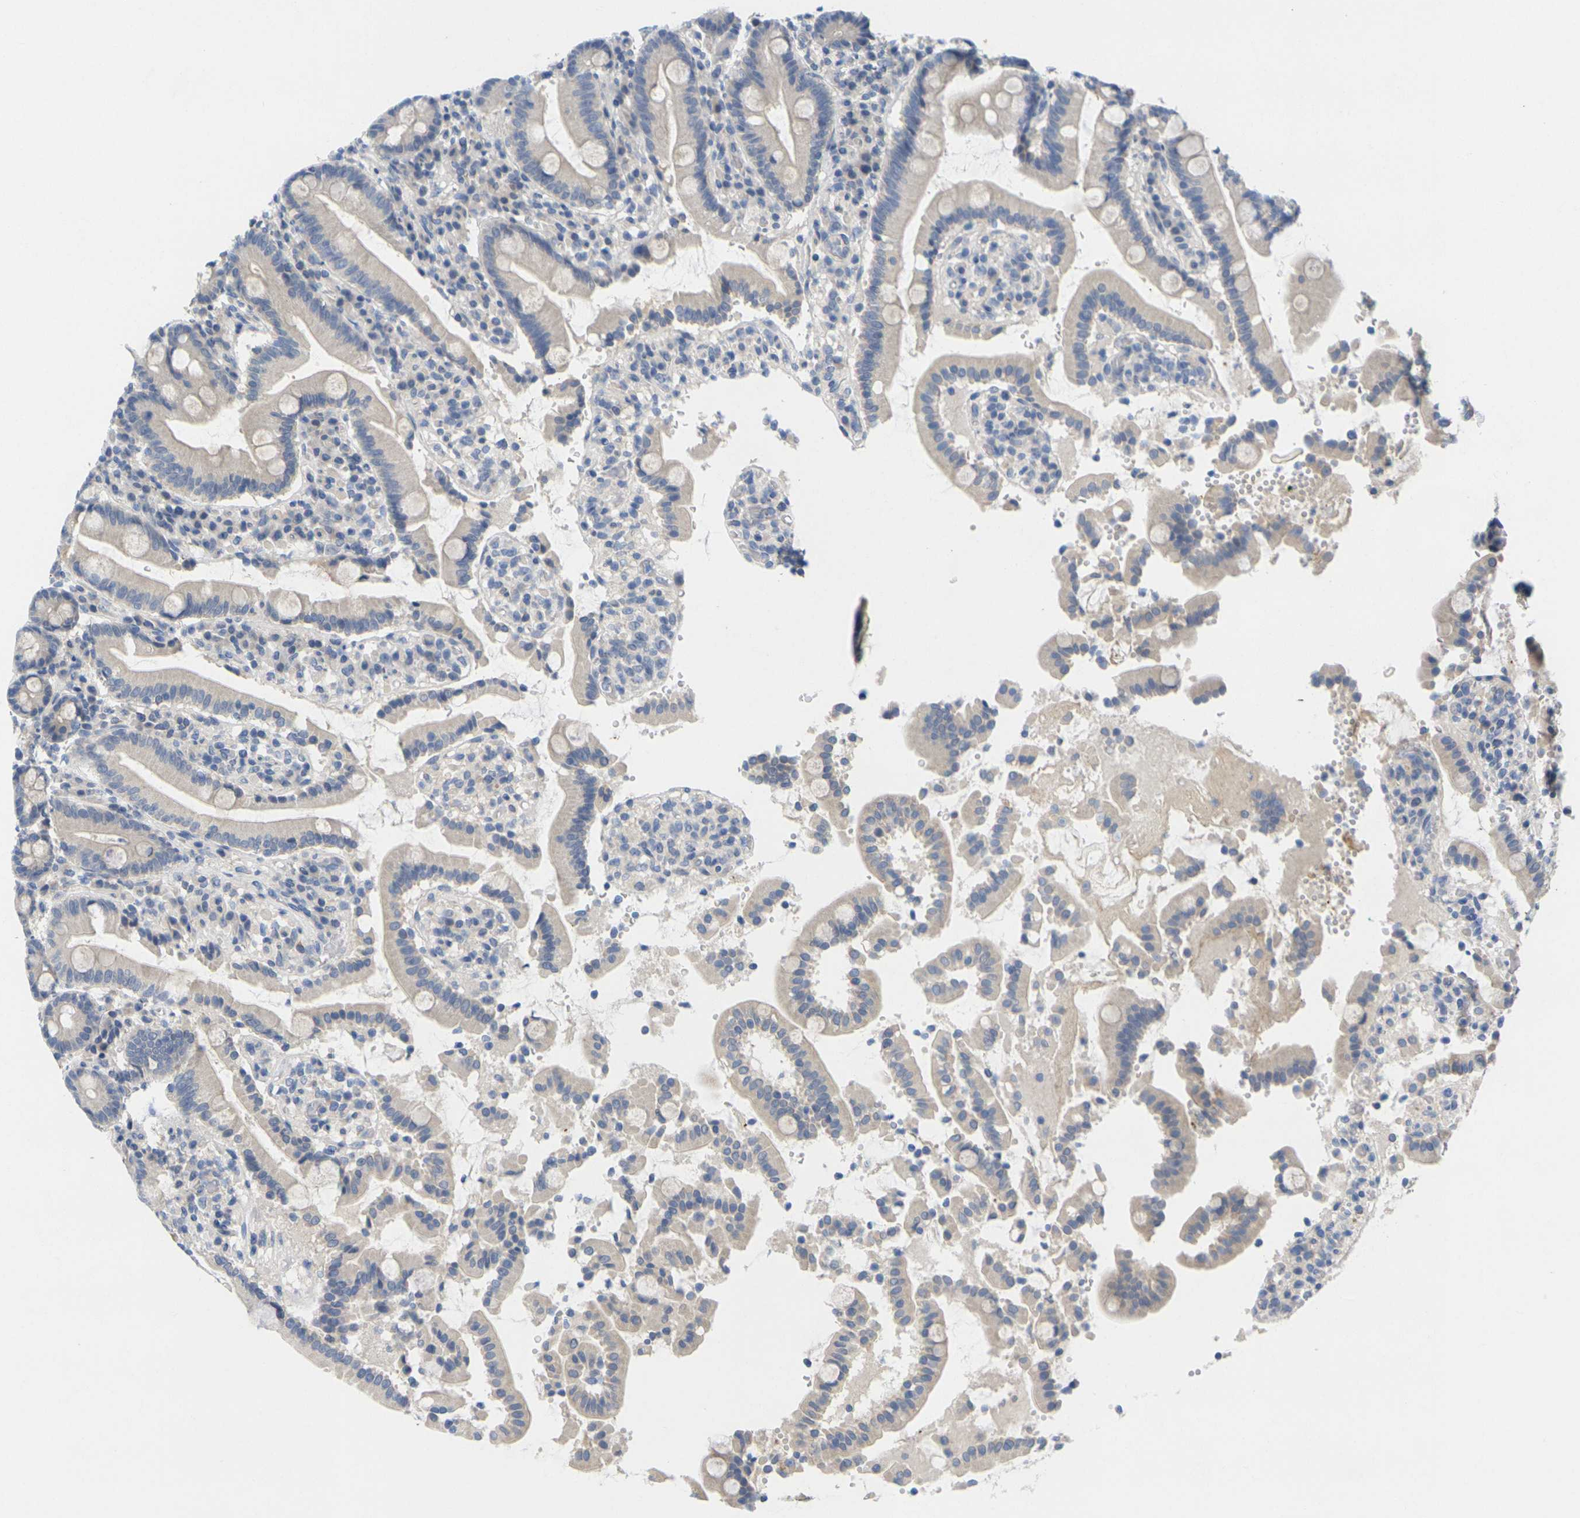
{"staining": {"intensity": "weak", "quantity": "<25%", "location": "cytoplasmic/membranous"}, "tissue": "duodenum", "cell_type": "Glandular cells", "image_type": "normal", "snomed": [{"axis": "morphology", "description": "Normal tissue, NOS"}, {"axis": "topography", "description": "Small intestine, NOS"}], "caption": "Immunohistochemistry photomicrograph of normal duodenum: duodenum stained with DAB exhibits no significant protein positivity in glandular cells. (Stains: DAB immunohistochemistry with hematoxylin counter stain, Microscopy: brightfield microscopy at high magnification).", "gene": "TNNI3", "patient": {"sex": "female", "age": 71}}